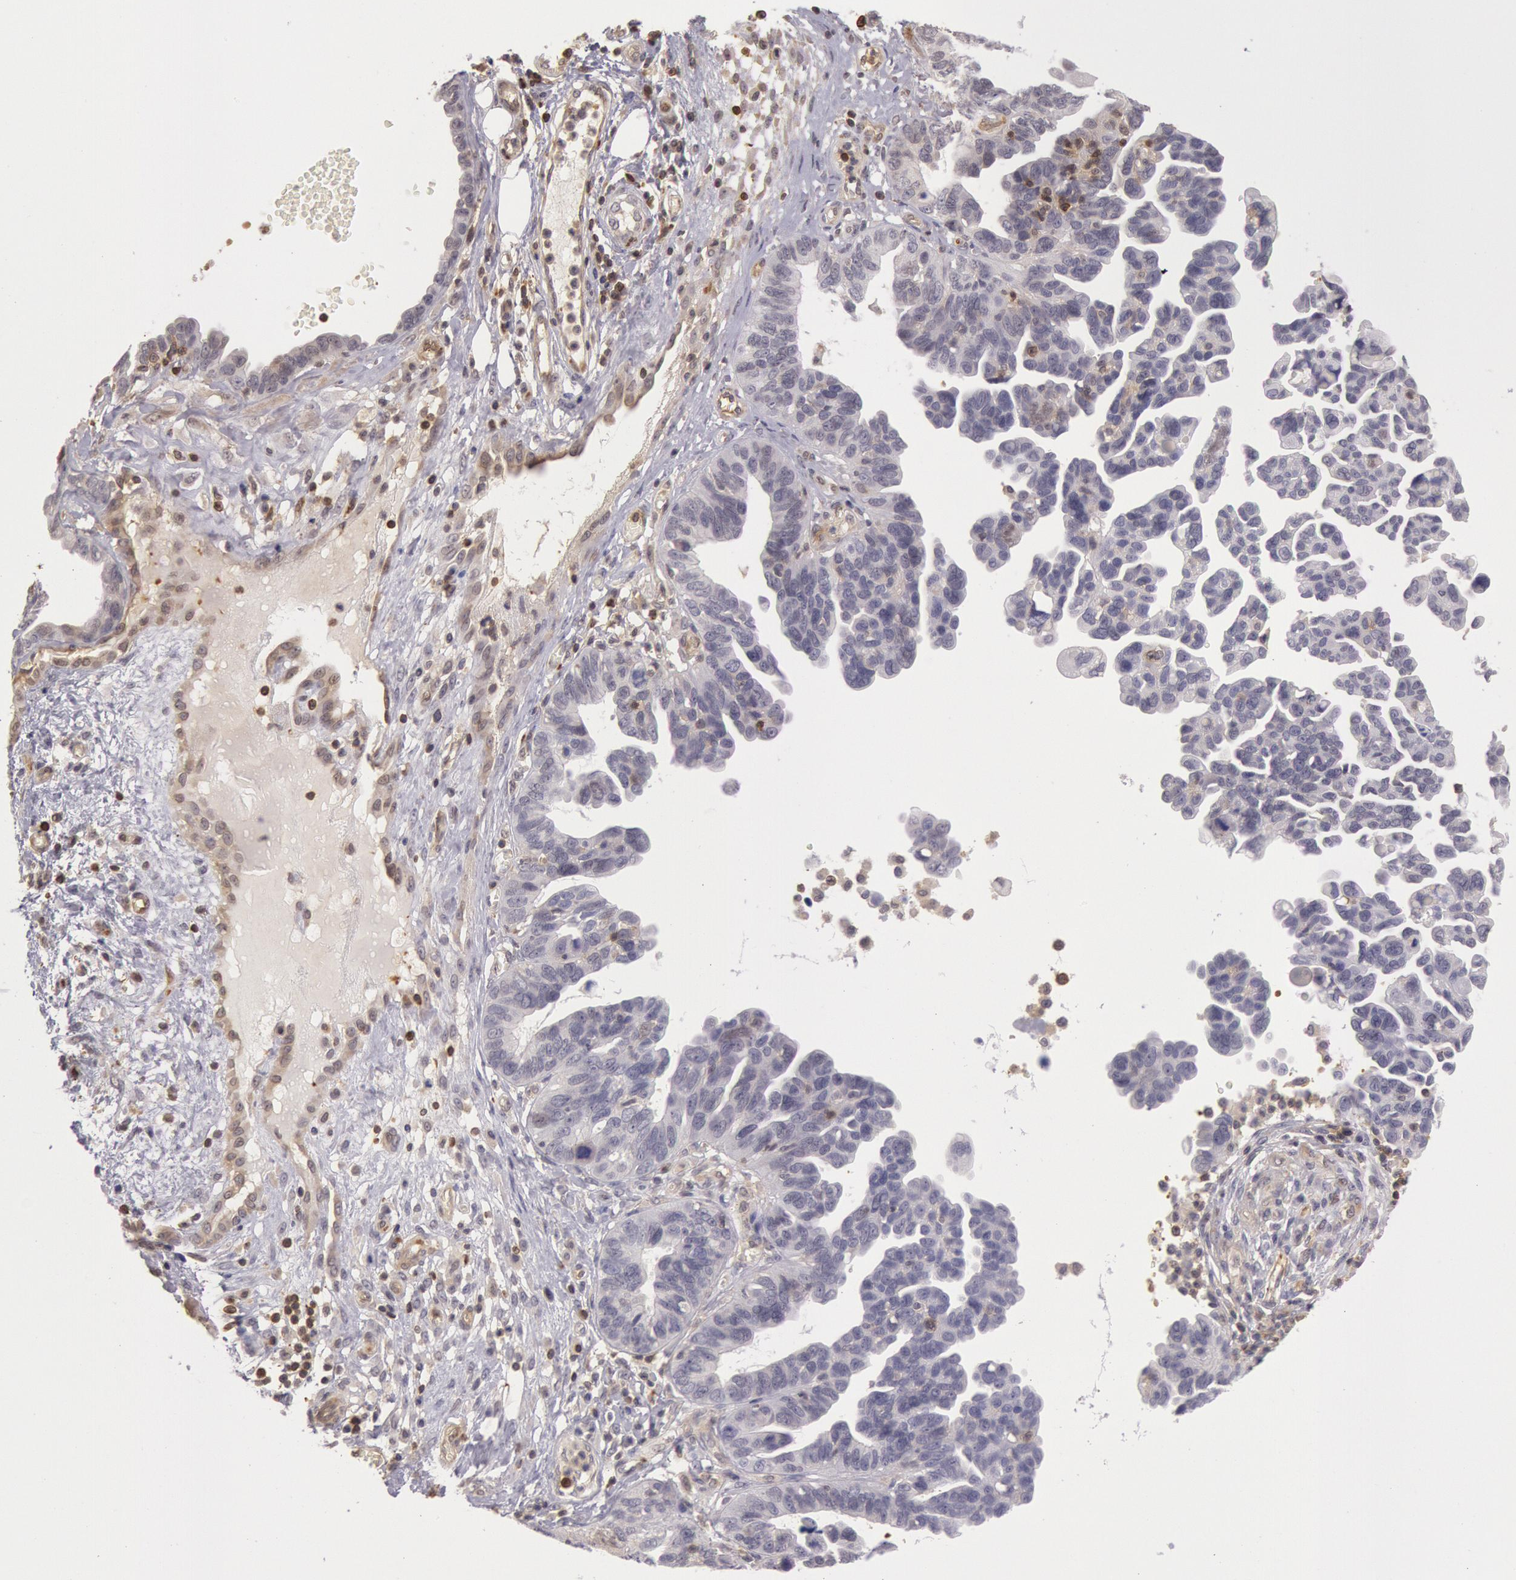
{"staining": {"intensity": "negative", "quantity": "none", "location": "none"}, "tissue": "ovarian cancer", "cell_type": "Tumor cells", "image_type": "cancer", "snomed": [{"axis": "morphology", "description": "Cystadenocarcinoma, serous, NOS"}, {"axis": "topography", "description": "Ovary"}], "caption": "DAB (3,3'-diaminobenzidine) immunohistochemical staining of human ovarian serous cystadenocarcinoma shows no significant staining in tumor cells.", "gene": "HIF1A", "patient": {"sex": "female", "age": 64}}